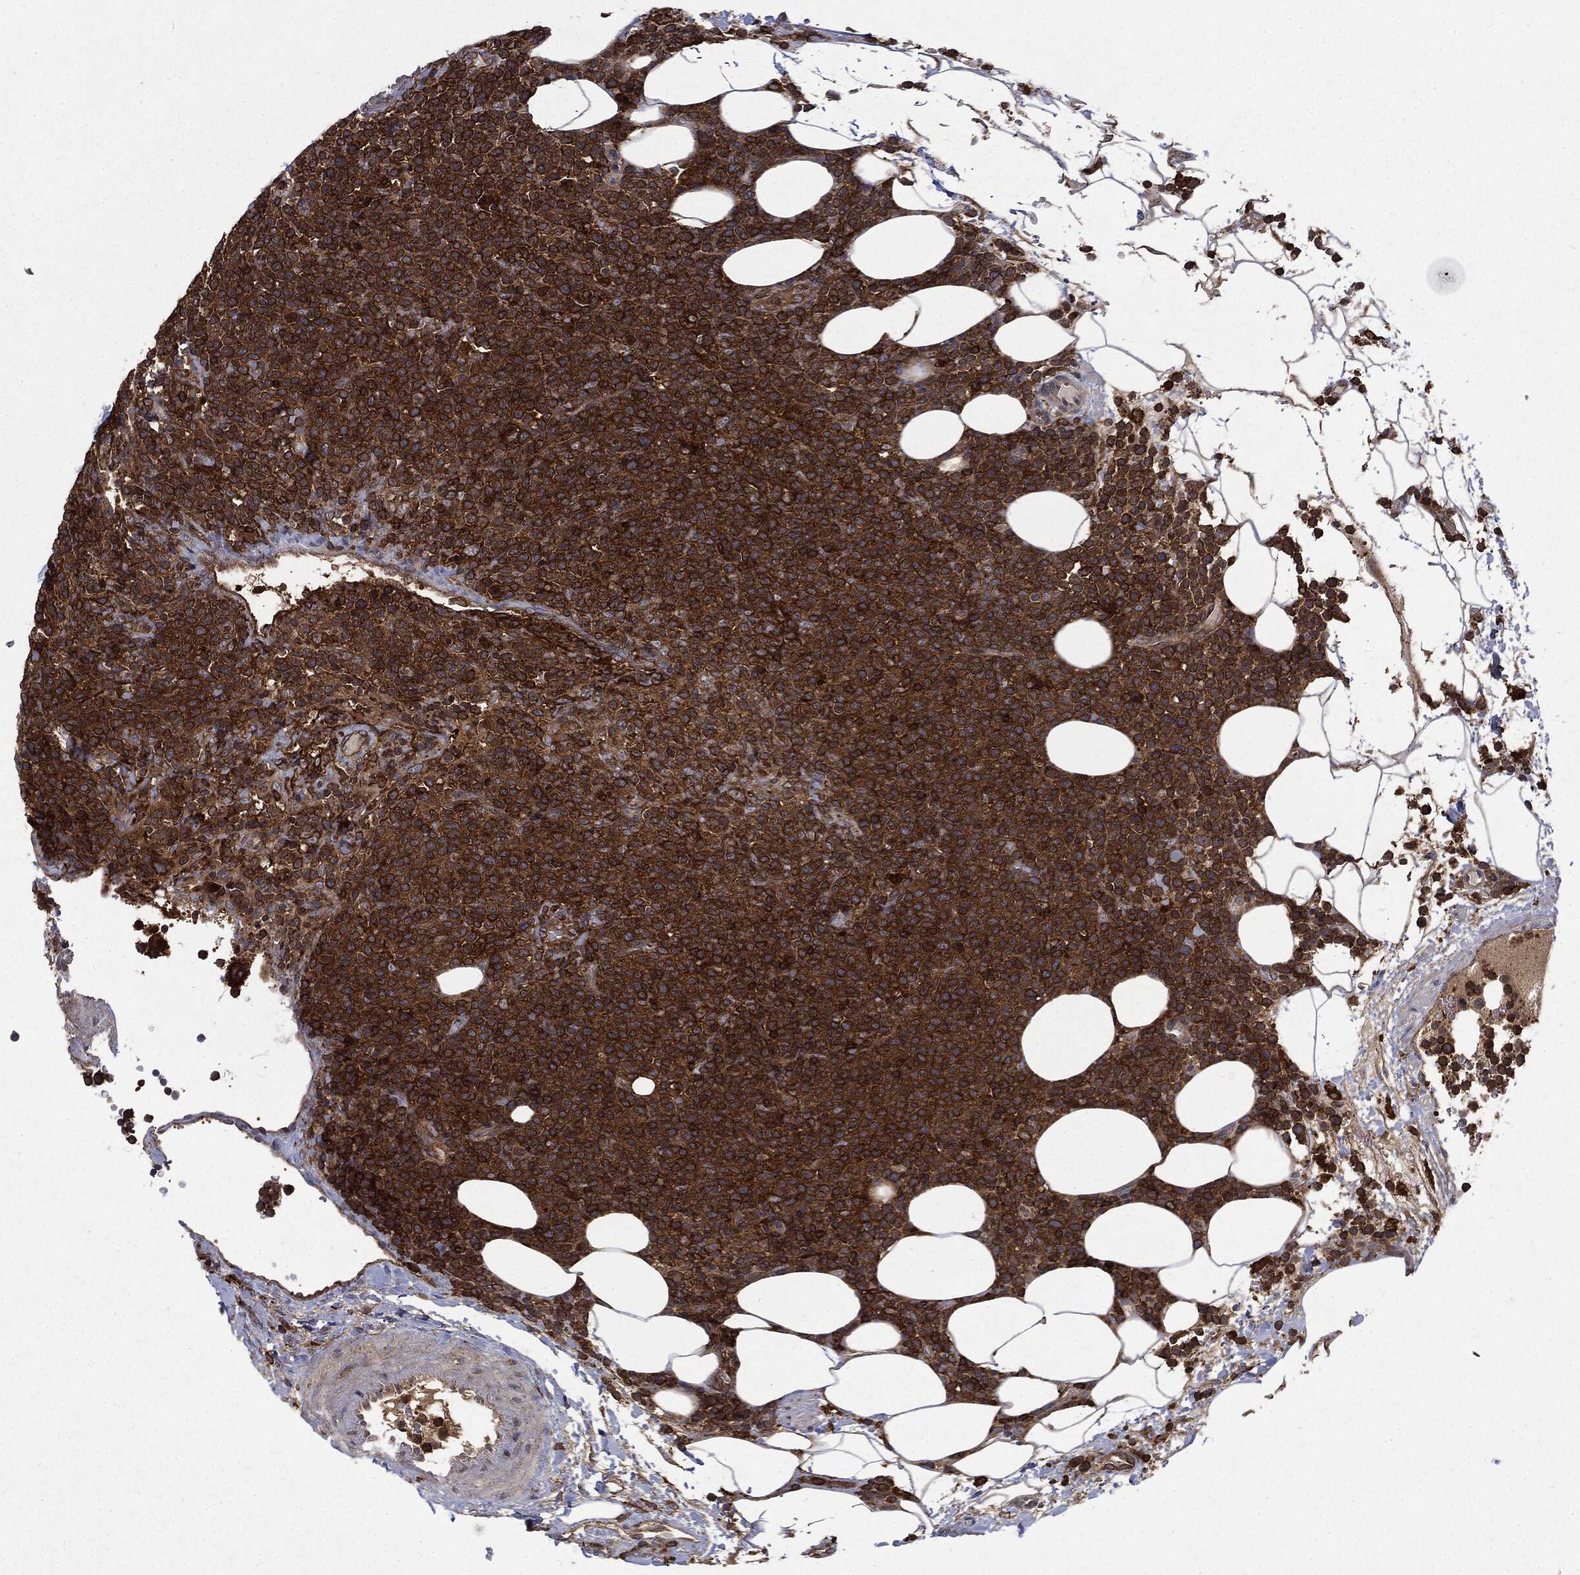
{"staining": {"intensity": "strong", "quantity": ">75%", "location": "cytoplasmic/membranous"}, "tissue": "lymphoma", "cell_type": "Tumor cells", "image_type": "cancer", "snomed": [{"axis": "morphology", "description": "Malignant lymphoma, non-Hodgkin's type, High grade"}, {"axis": "topography", "description": "Lymph node"}], "caption": "High-grade malignant lymphoma, non-Hodgkin's type stained for a protein reveals strong cytoplasmic/membranous positivity in tumor cells.", "gene": "SNX5", "patient": {"sex": "male", "age": 61}}